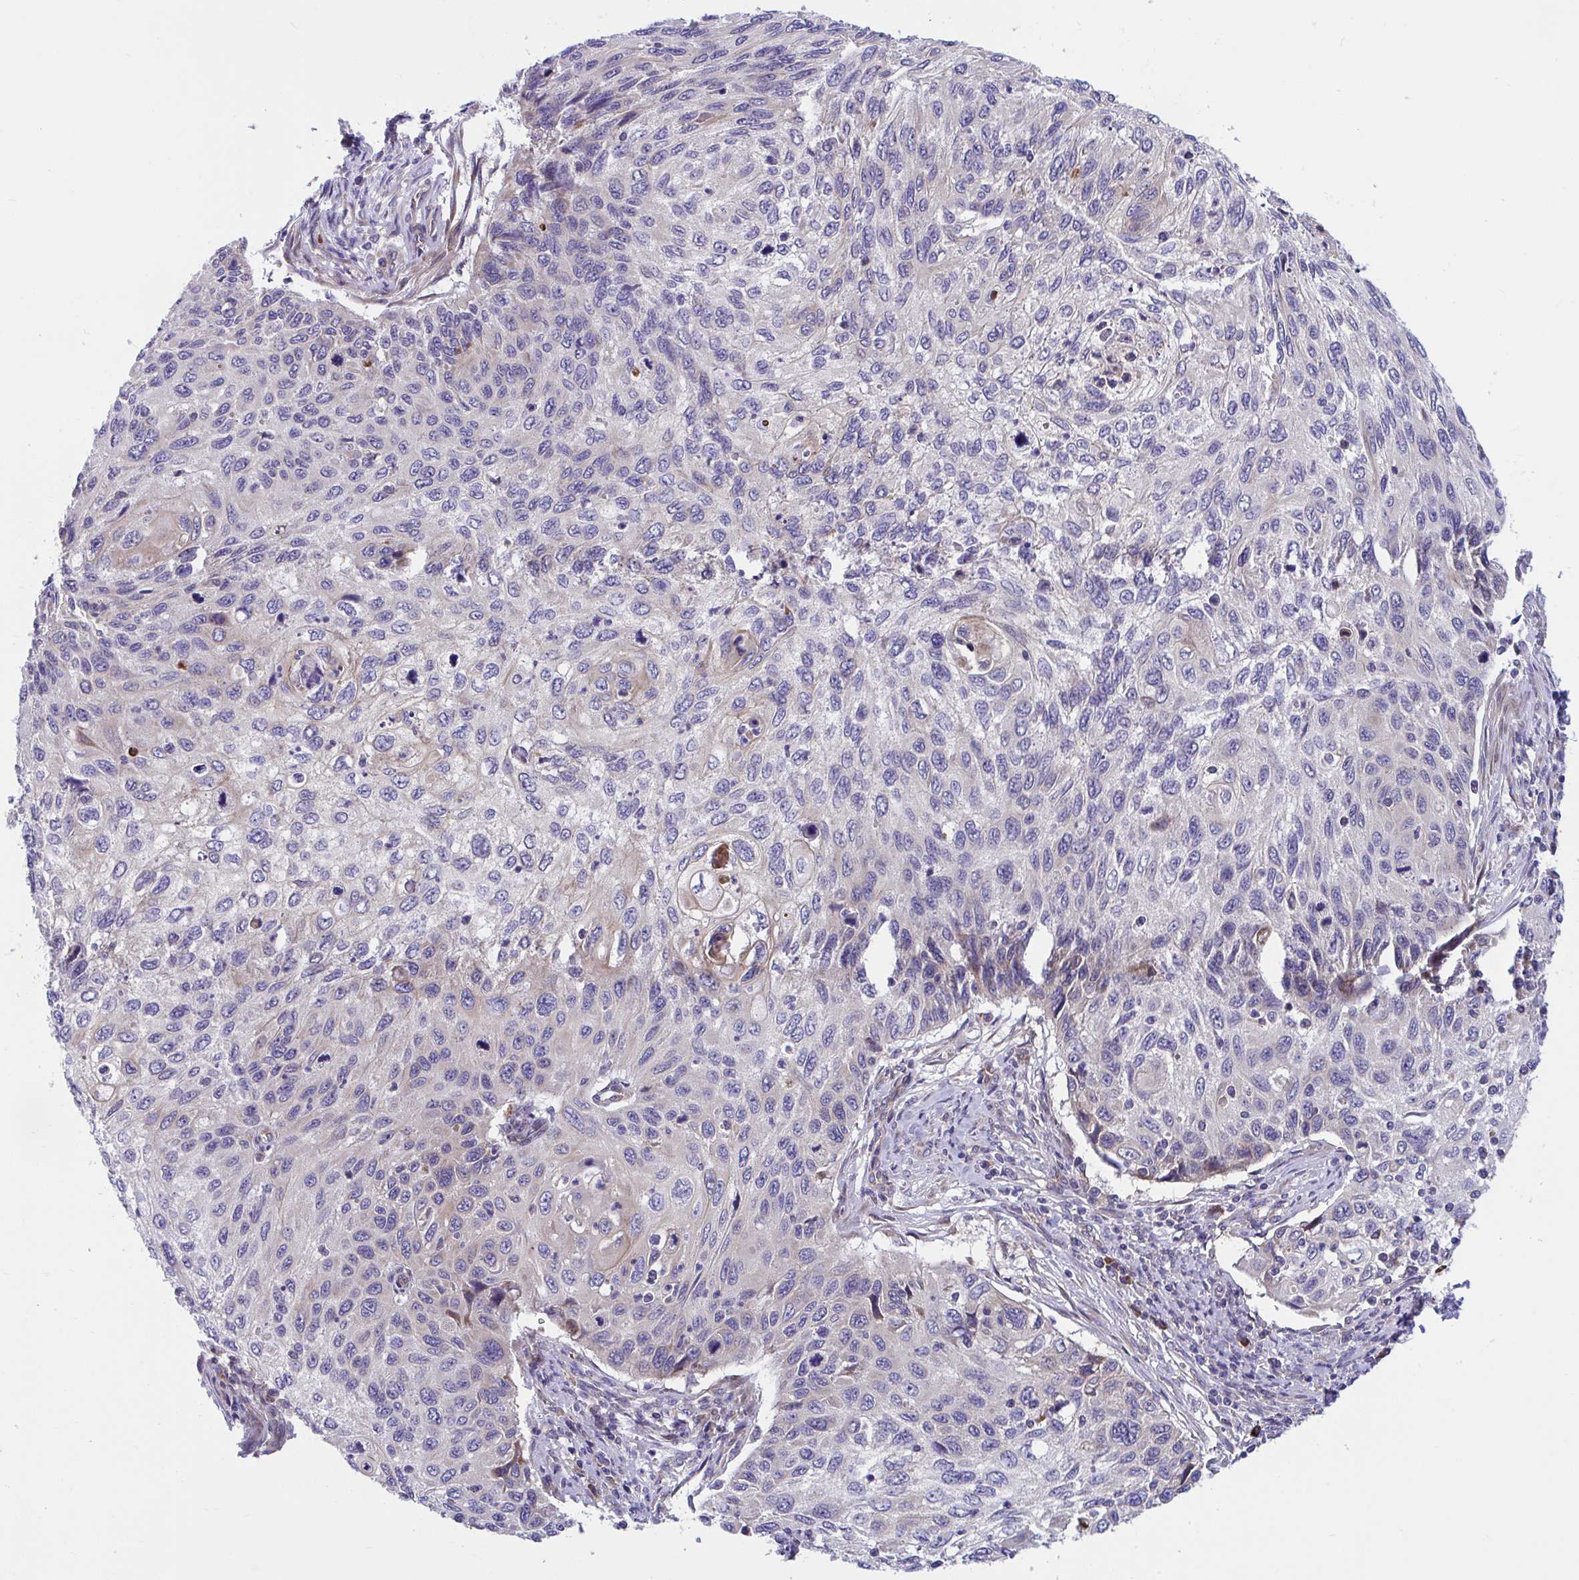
{"staining": {"intensity": "weak", "quantity": "<25%", "location": "cytoplasmic/membranous"}, "tissue": "cervical cancer", "cell_type": "Tumor cells", "image_type": "cancer", "snomed": [{"axis": "morphology", "description": "Squamous cell carcinoma, NOS"}, {"axis": "topography", "description": "Cervix"}], "caption": "Cervical squamous cell carcinoma stained for a protein using immunohistochemistry (IHC) shows no positivity tumor cells.", "gene": "WBP1", "patient": {"sex": "female", "age": 70}}